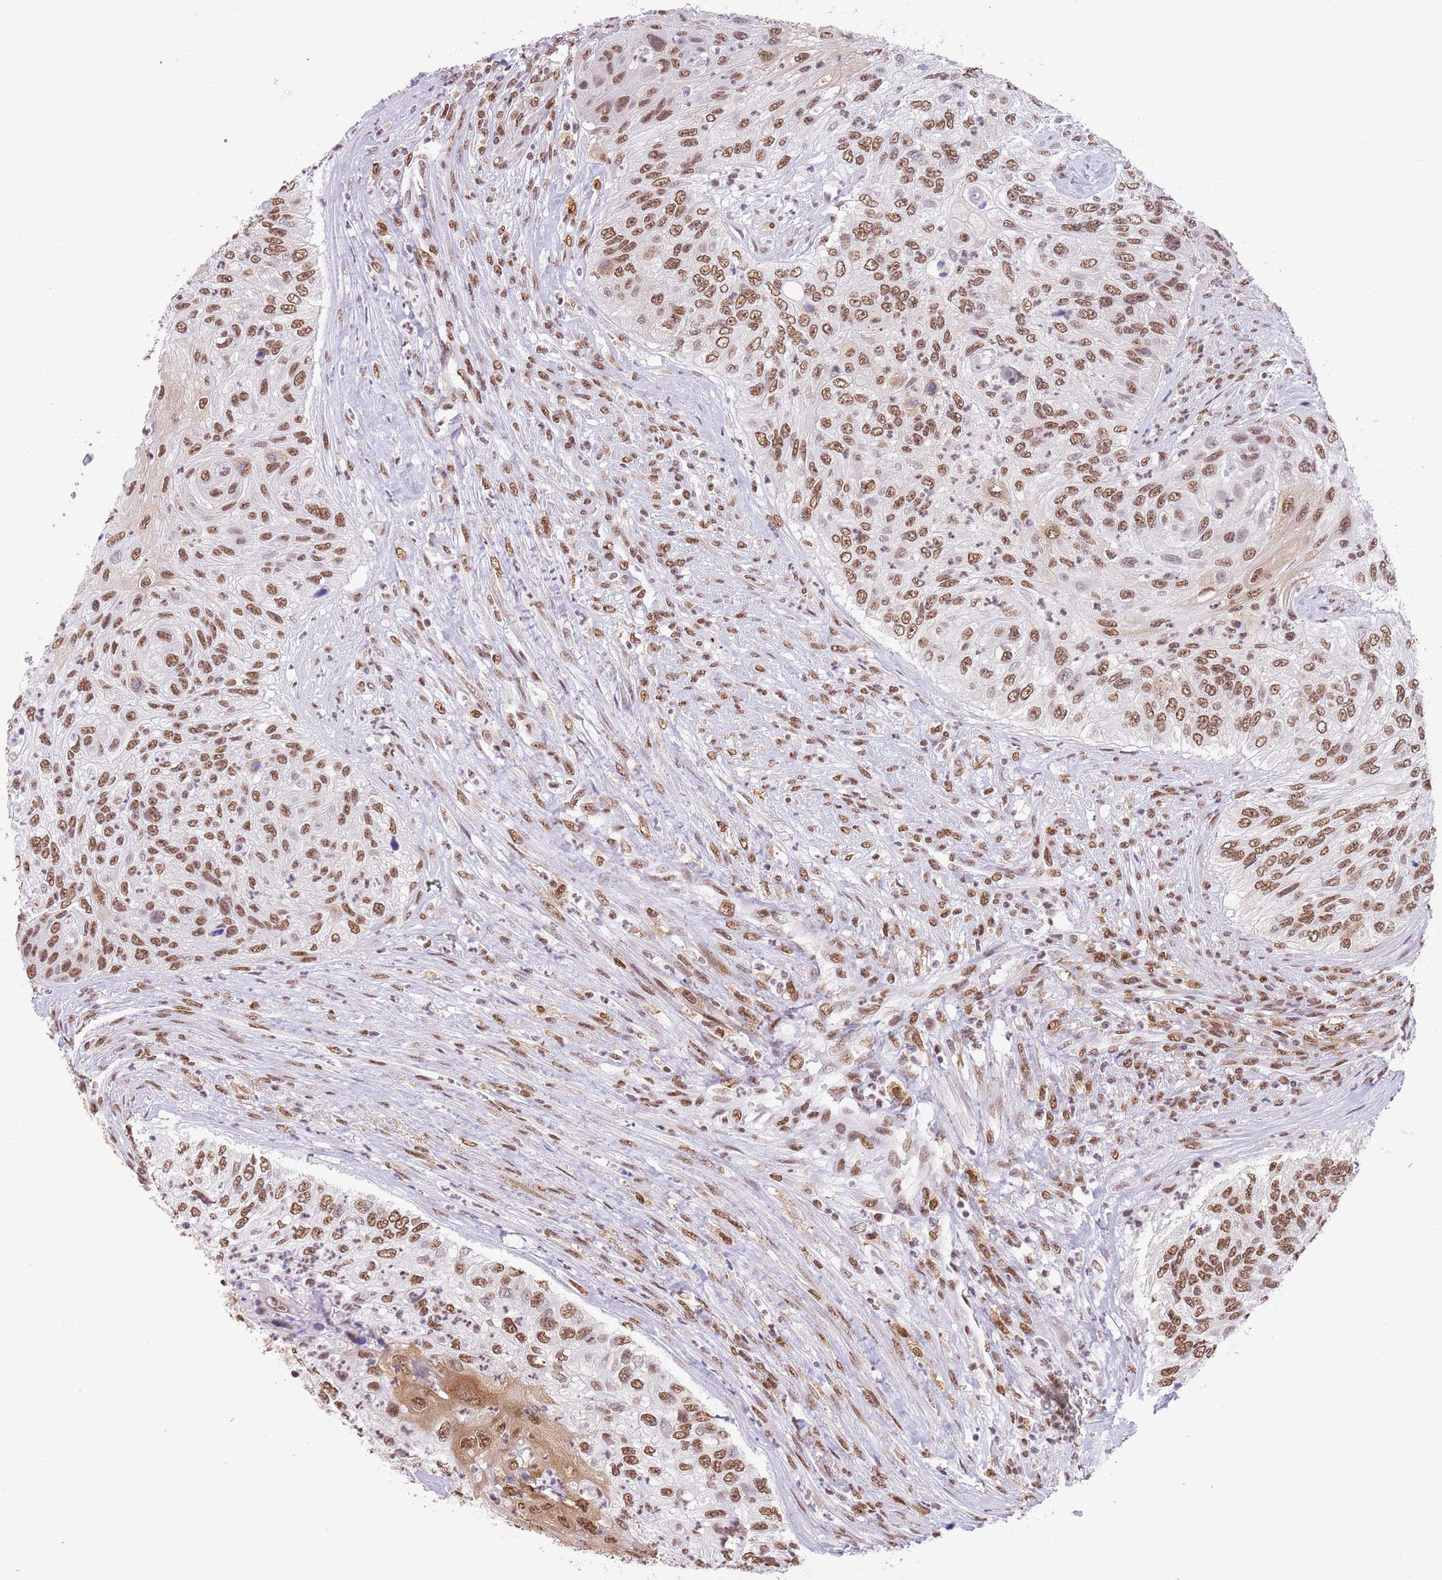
{"staining": {"intensity": "moderate", "quantity": ">75%", "location": "nuclear"}, "tissue": "urothelial cancer", "cell_type": "Tumor cells", "image_type": "cancer", "snomed": [{"axis": "morphology", "description": "Urothelial carcinoma, High grade"}, {"axis": "topography", "description": "Urinary bladder"}], "caption": "High-magnification brightfield microscopy of urothelial cancer stained with DAB (3,3'-diaminobenzidine) (brown) and counterstained with hematoxylin (blue). tumor cells exhibit moderate nuclear expression is seen in approximately>75% of cells.", "gene": "TRIM32", "patient": {"sex": "female", "age": 60}}